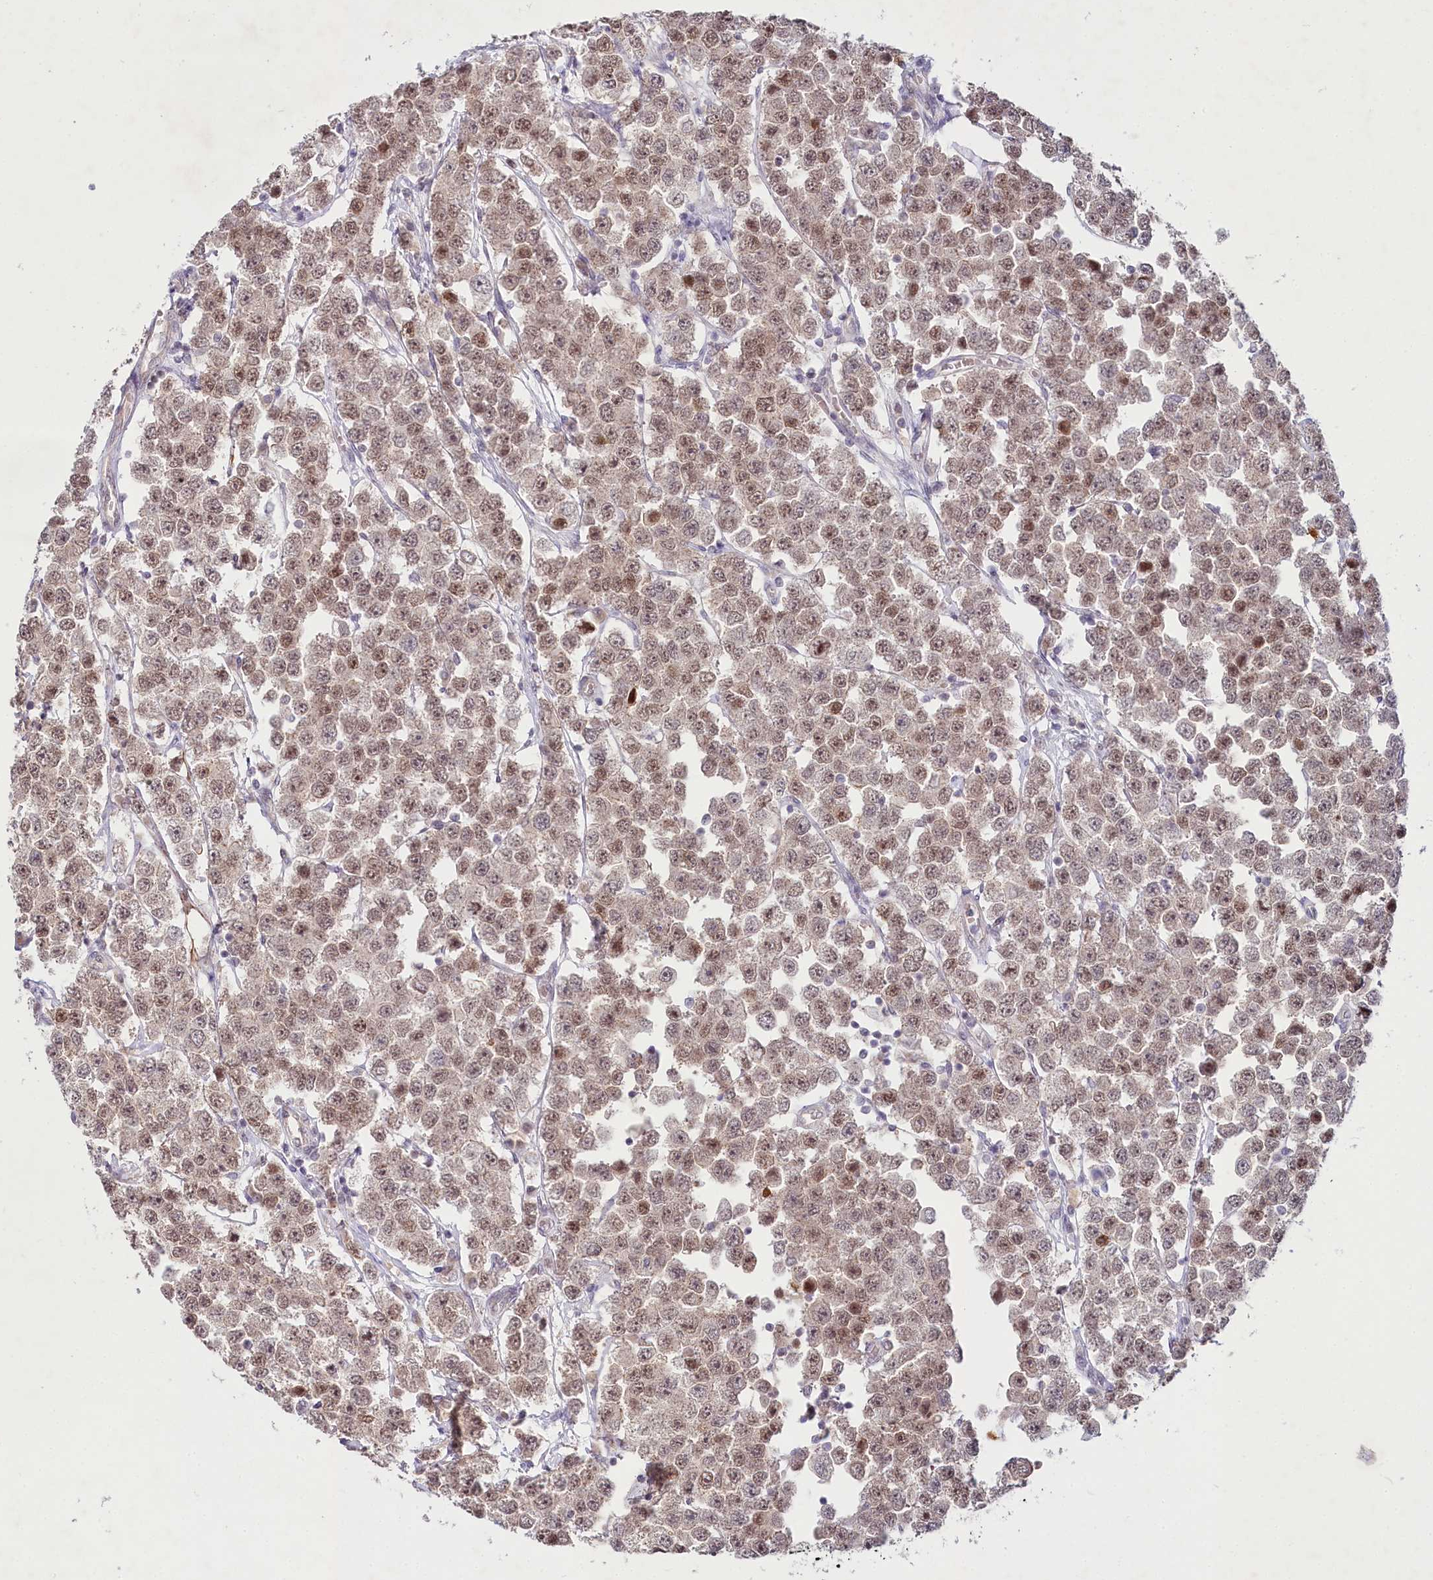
{"staining": {"intensity": "moderate", "quantity": ">75%", "location": "nuclear"}, "tissue": "testis cancer", "cell_type": "Tumor cells", "image_type": "cancer", "snomed": [{"axis": "morphology", "description": "Seminoma, NOS"}, {"axis": "topography", "description": "Testis"}], "caption": "High-magnification brightfield microscopy of testis seminoma stained with DAB (3,3'-diaminobenzidine) (brown) and counterstained with hematoxylin (blue). tumor cells exhibit moderate nuclear staining is present in approximately>75% of cells.", "gene": "AMTN", "patient": {"sex": "male", "age": 28}}